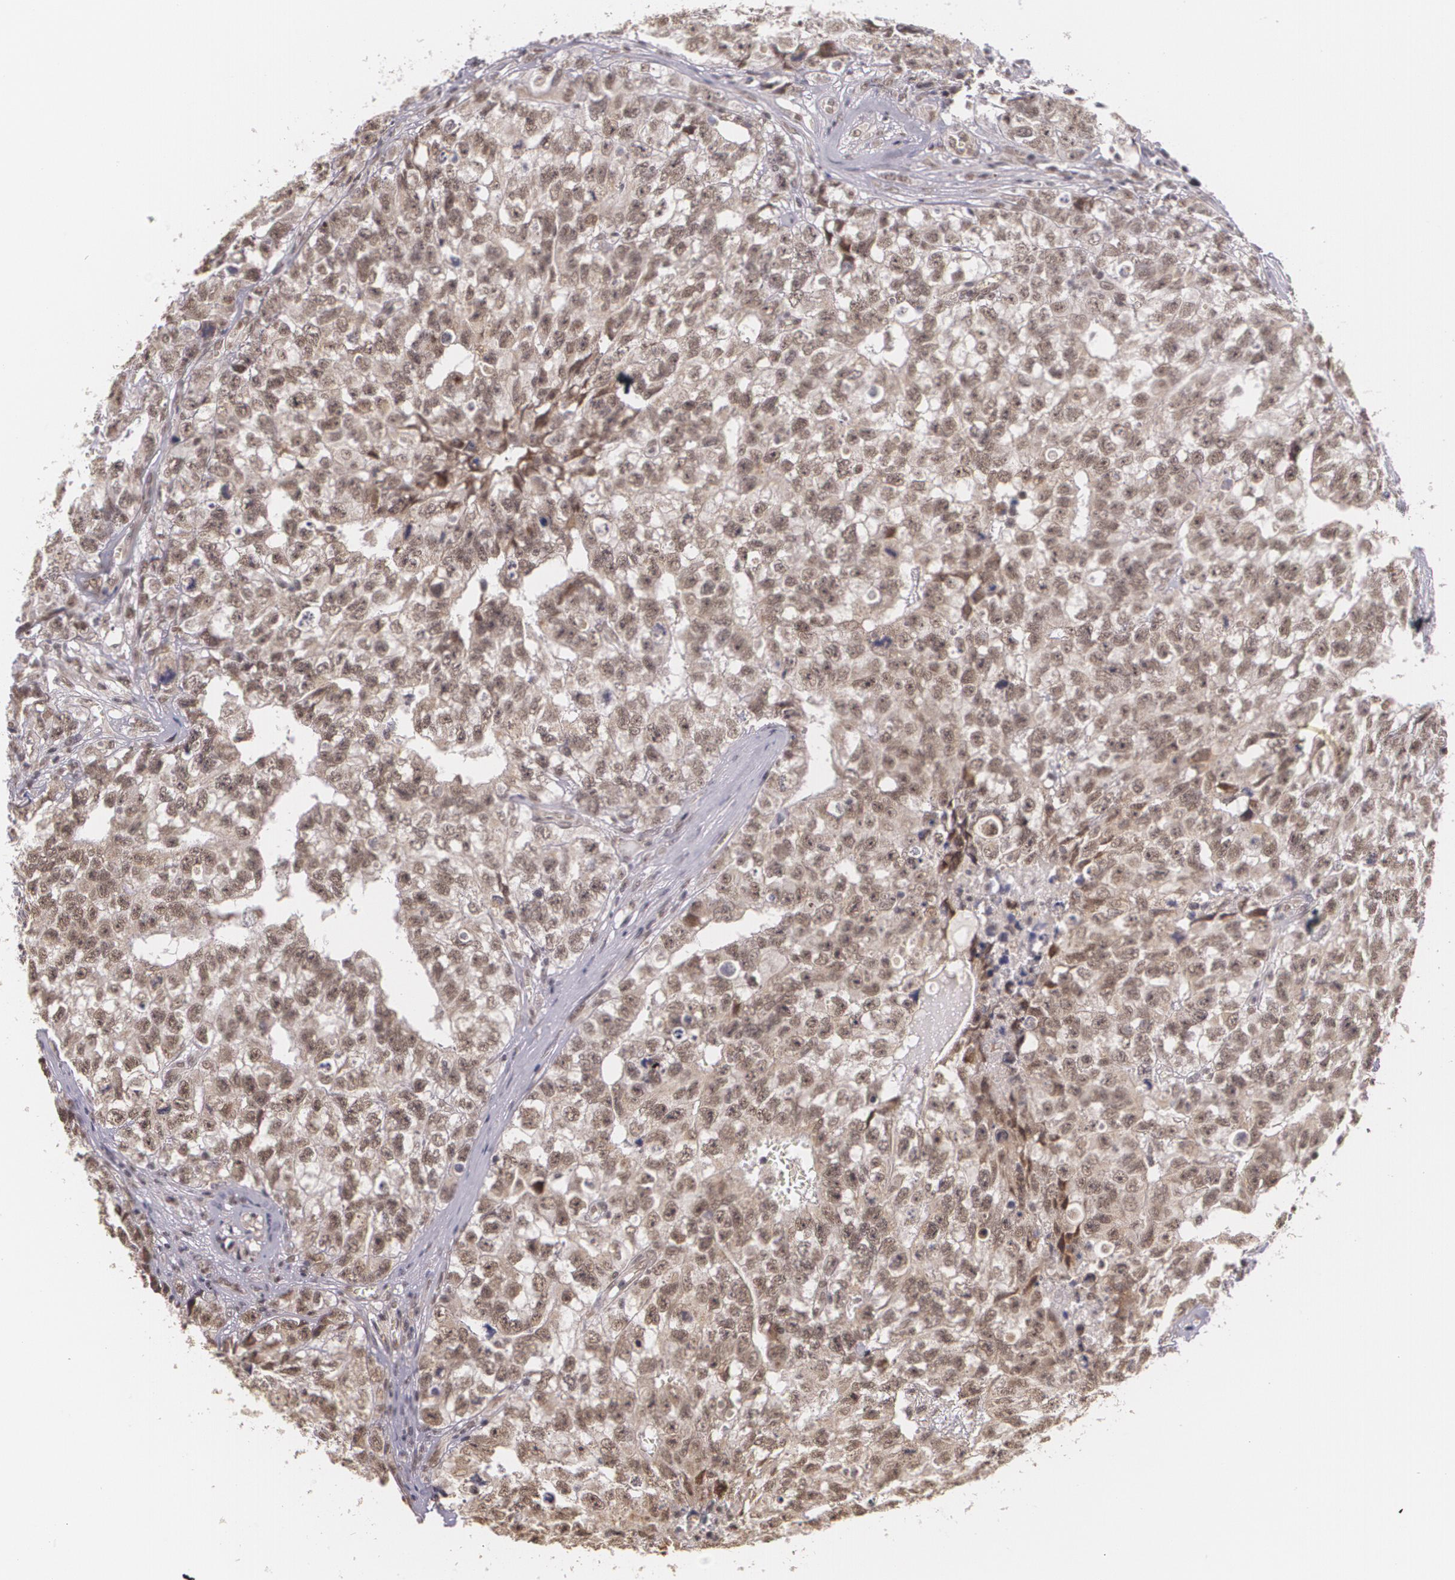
{"staining": {"intensity": "weak", "quantity": "25%-75%", "location": "cytoplasmic/membranous,nuclear"}, "tissue": "testis cancer", "cell_type": "Tumor cells", "image_type": "cancer", "snomed": [{"axis": "morphology", "description": "Carcinoma, Embryonal, NOS"}, {"axis": "topography", "description": "Testis"}], "caption": "Testis cancer stained with a protein marker shows weak staining in tumor cells.", "gene": "ALX1", "patient": {"sex": "male", "age": 31}}